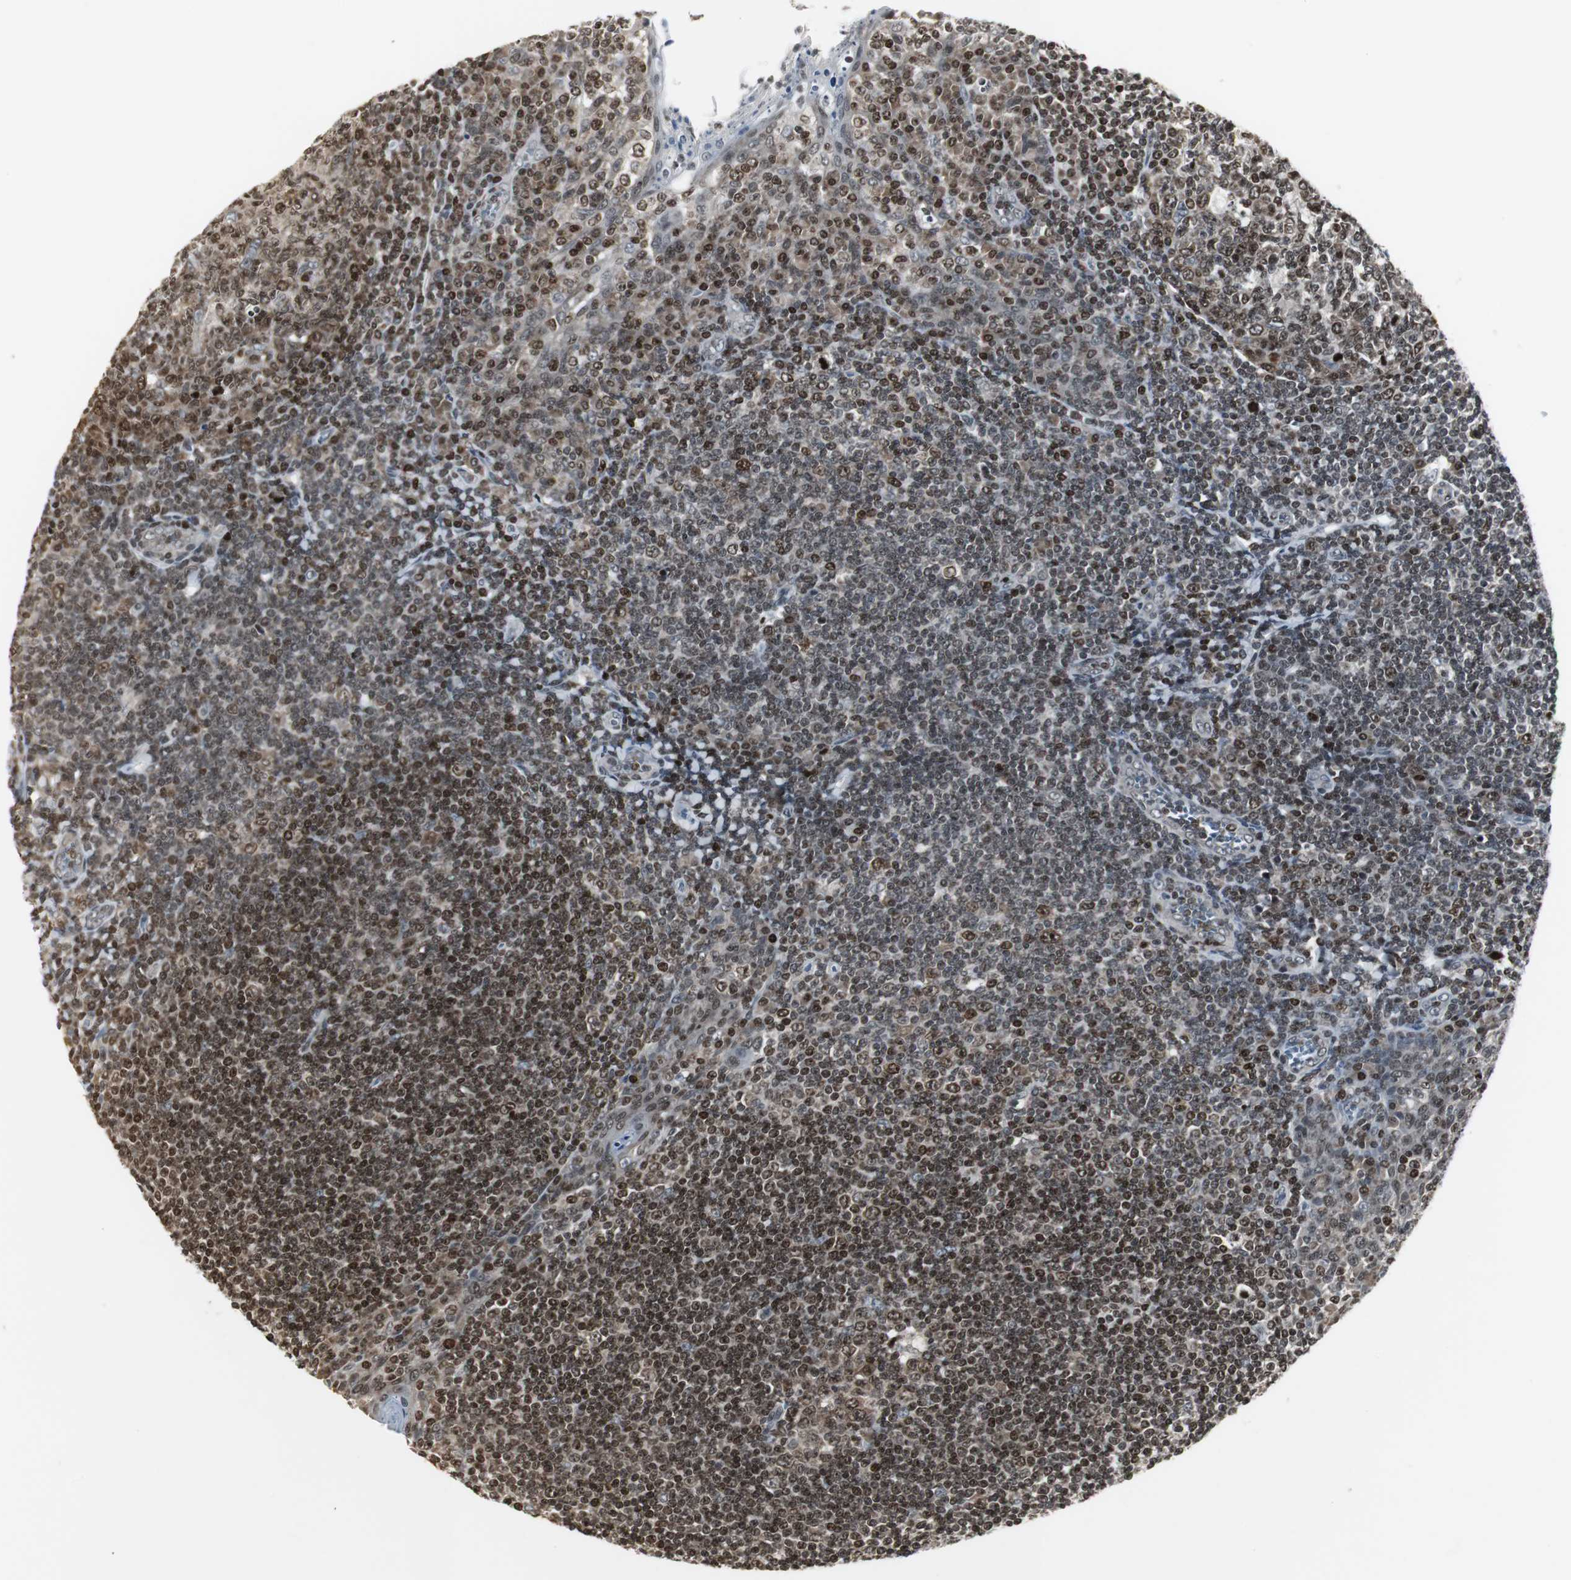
{"staining": {"intensity": "strong", "quantity": ">75%", "location": "nuclear"}, "tissue": "tonsil", "cell_type": "Germinal center cells", "image_type": "normal", "snomed": [{"axis": "morphology", "description": "Normal tissue, NOS"}, {"axis": "topography", "description": "Tonsil"}], "caption": "Brown immunohistochemical staining in unremarkable human tonsil demonstrates strong nuclear staining in about >75% of germinal center cells.", "gene": "MPG", "patient": {"sex": "male", "age": 31}}